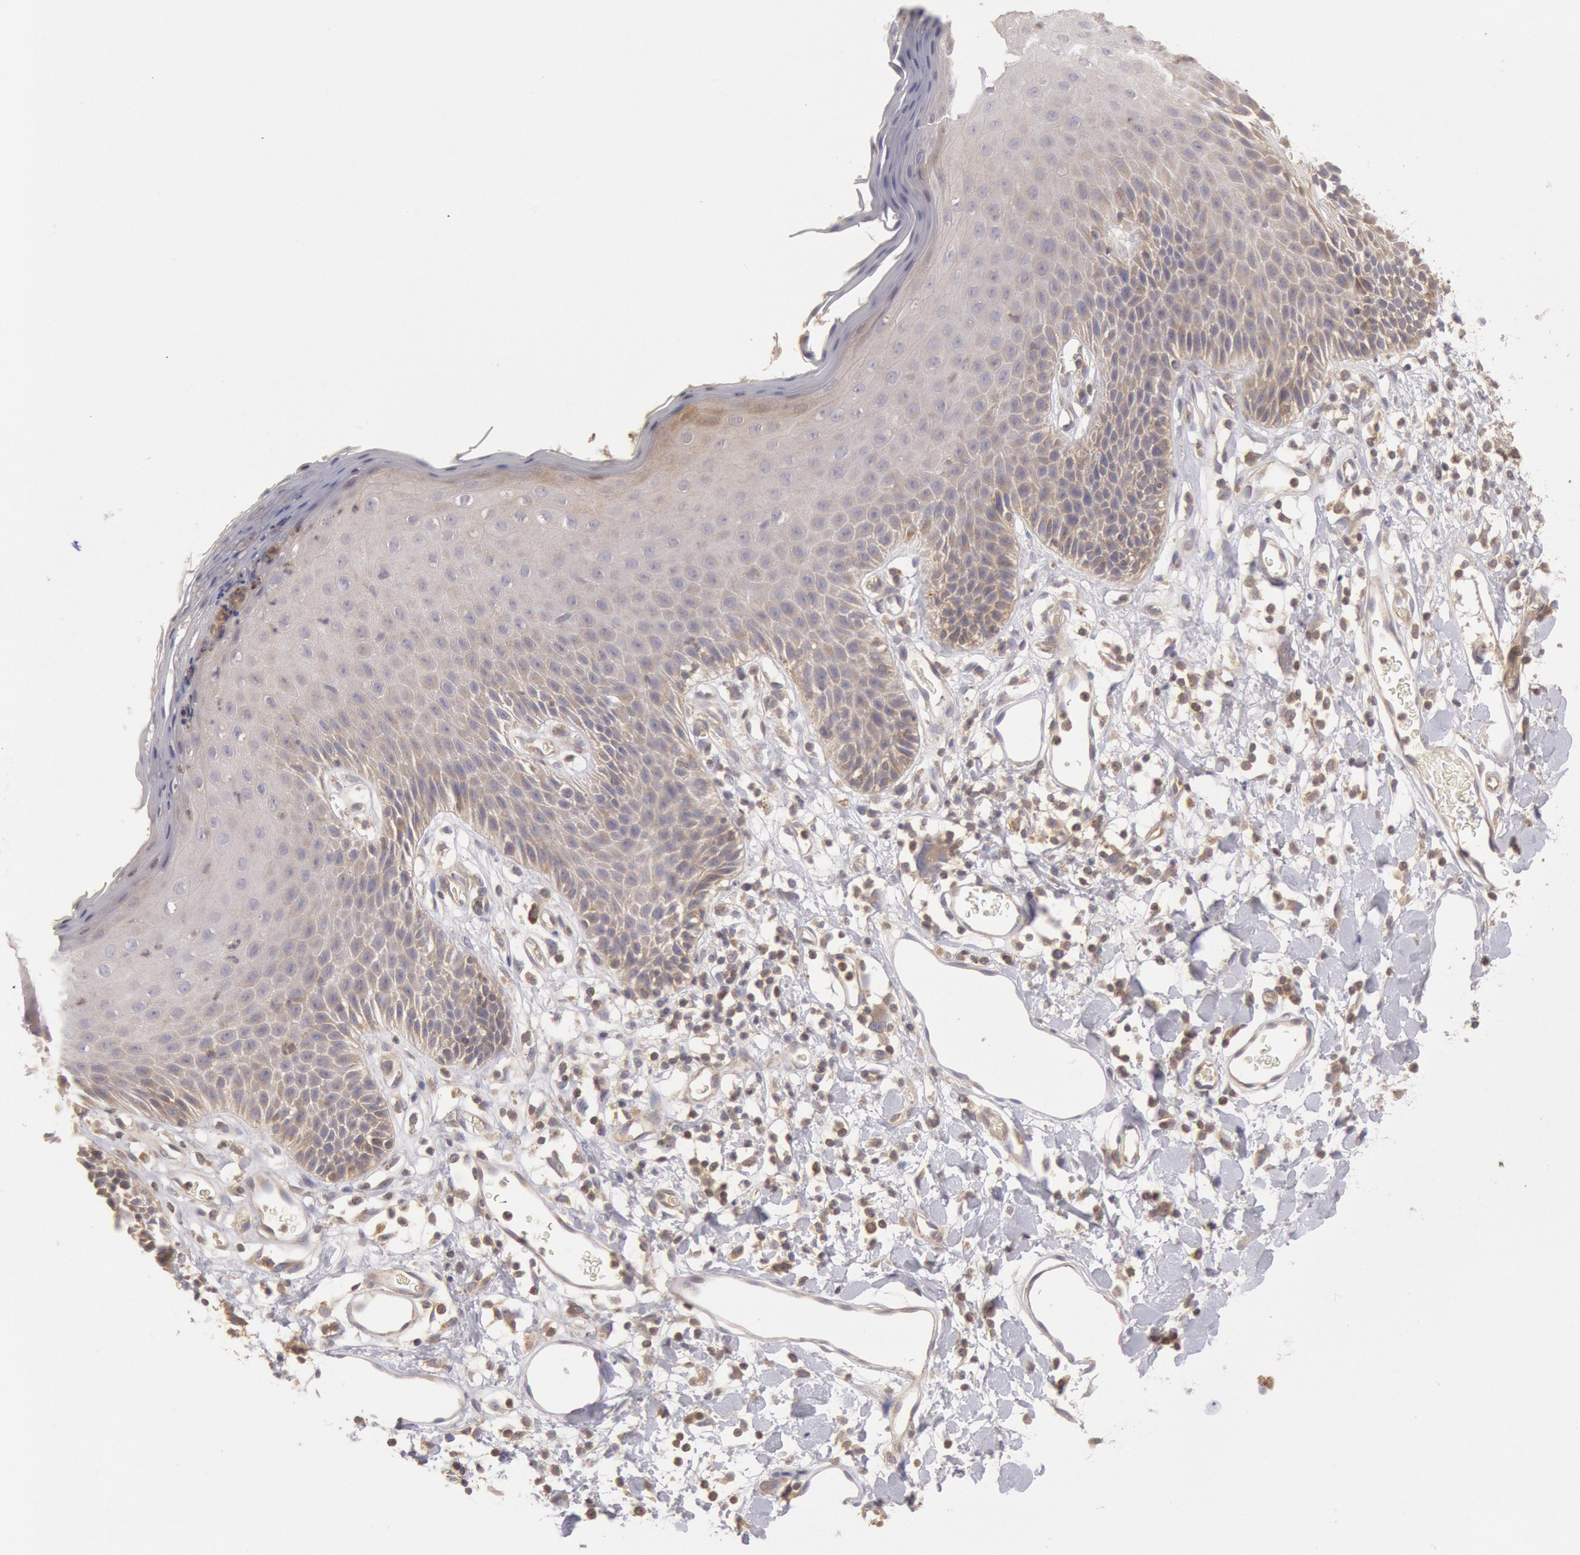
{"staining": {"intensity": "weak", "quantity": "25%-75%", "location": "cytoplasmic/membranous"}, "tissue": "skin", "cell_type": "Epidermal cells", "image_type": "normal", "snomed": [{"axis": "morphology", "description": "Normal tissue, NOS"}, {"axis": "topography", "description": "Vulva"}, {"axis": "topography", "description": "Peripheral nerve tissue"}], "caption": "Immunohistochemistry micrograph of benign human skin stained for a protein (brown), which shows low levels of weak cytoplasmic/membranous staining in about 25%-75% of epidermal cells.", "gene": "PIK3R1", "patient": {"sex": "female", "age": 68}}